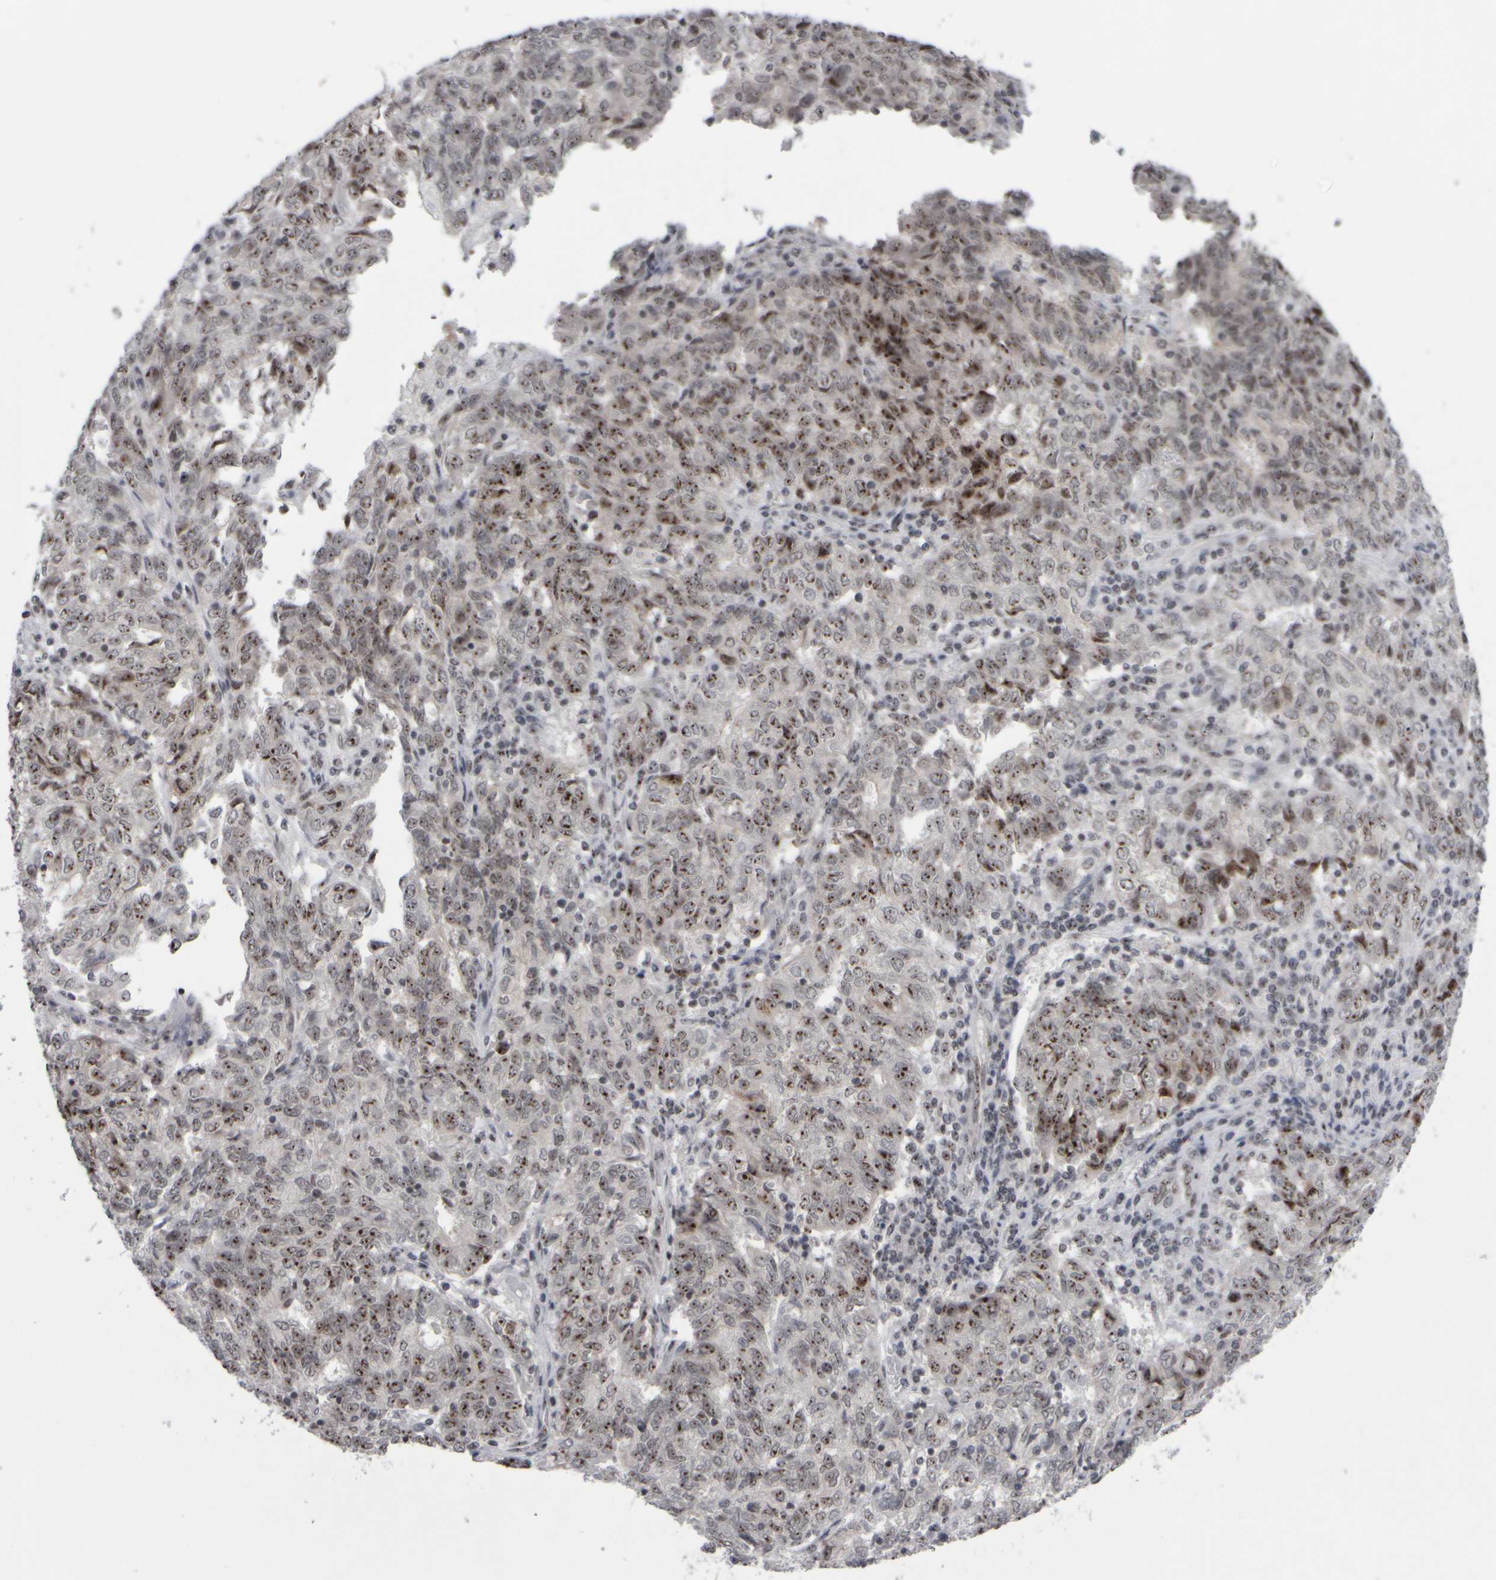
{"staining": {"intensity": "moderate", "quantity": ">75%", "location": "nuclear"}, "tissue": "endometrial cancer", "cell_type": "Tumor cells", "image_type": "cancer", "snomed": [{"axis": "morphology", "description": "Adenocarcinoma, NOS"}, {"axis": "topography", "description": "Endometrium"}], "caption": "Tumor cells demonstrate medium levels of moderate nuclear positivity in approximately >75% of cells in human endometrial cancer (adenocarcinoma).", "gene": "SURF6", "patient": {"sex": "female", "age": 80}}